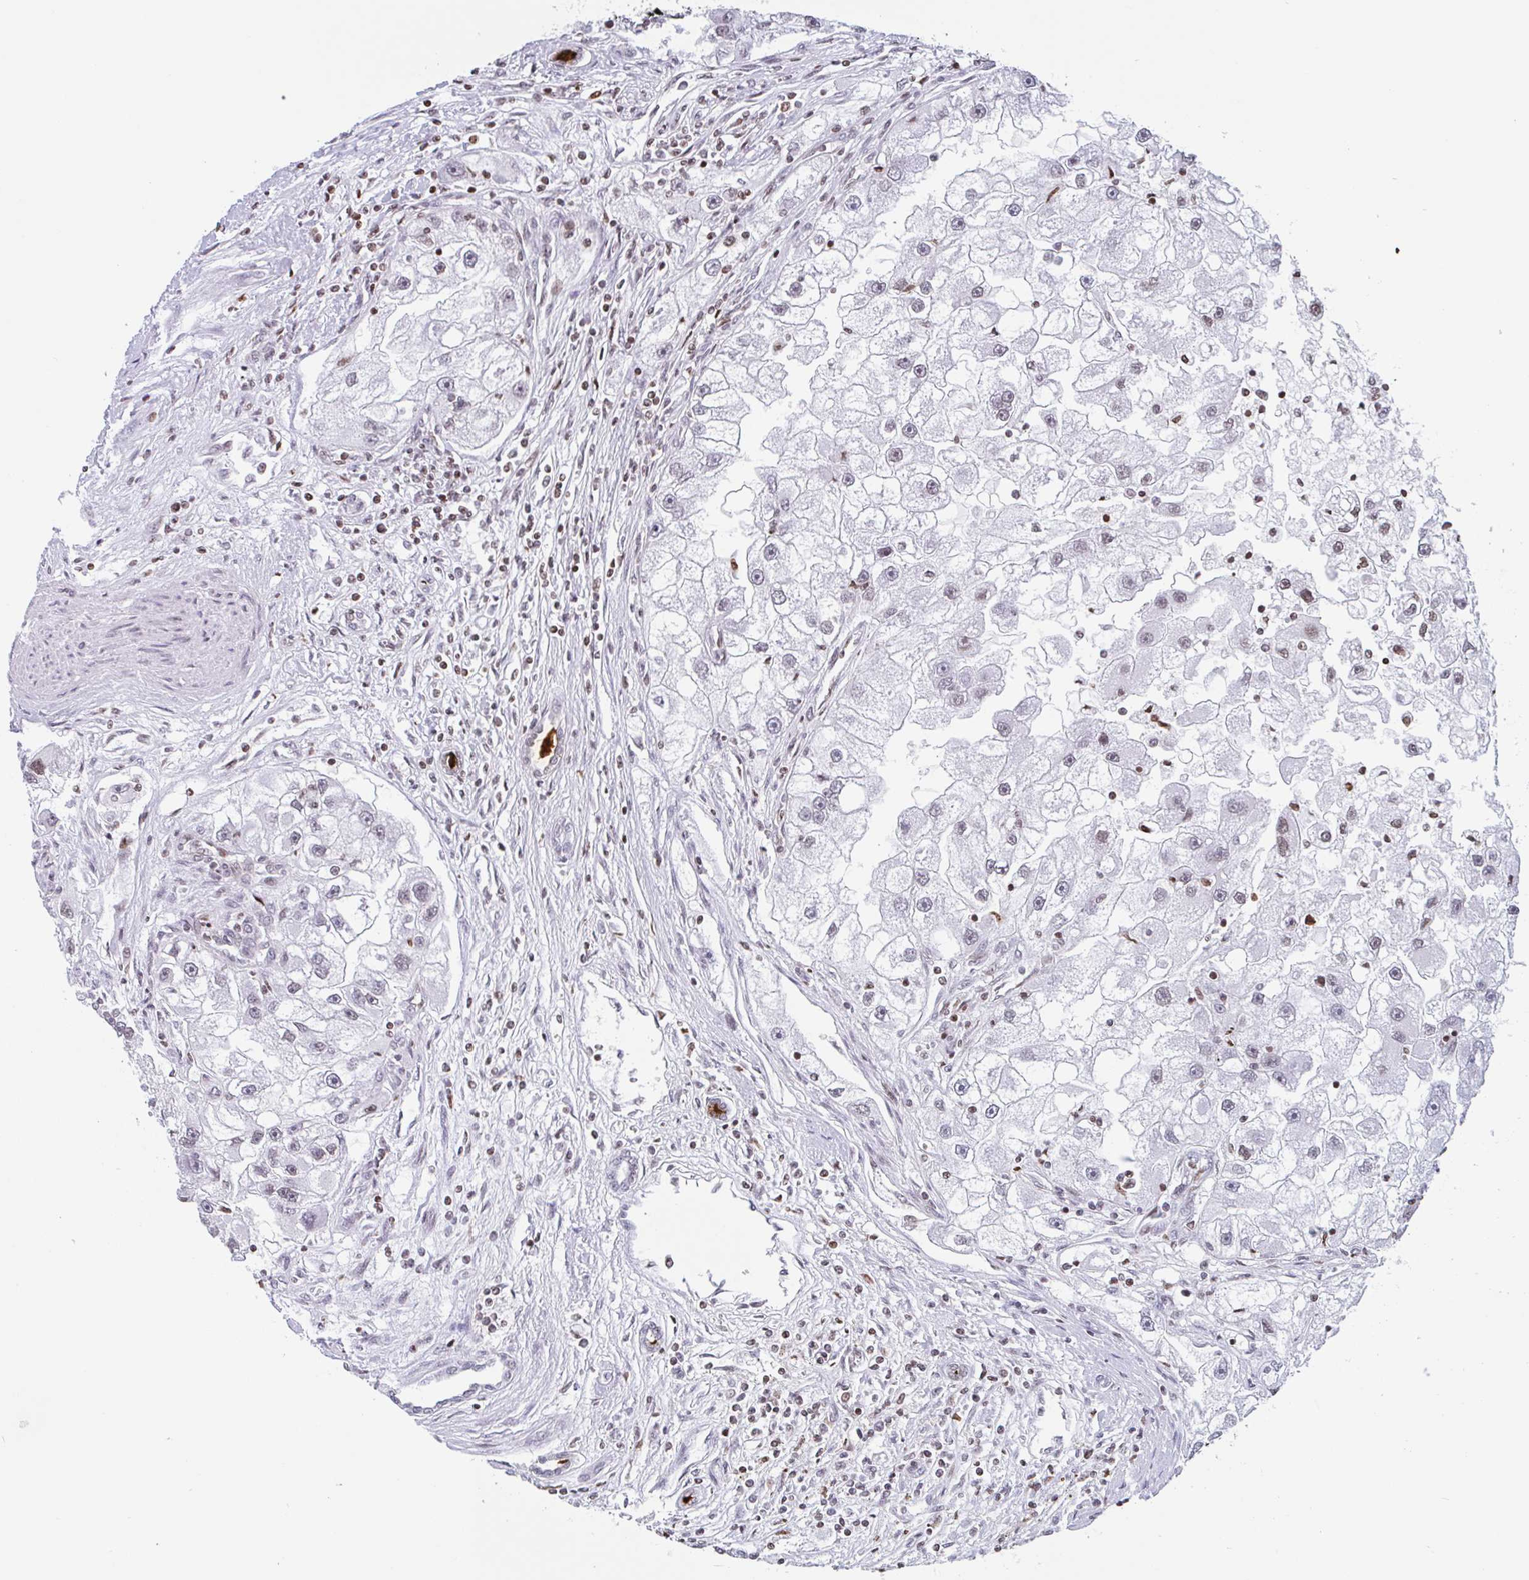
{"staining": {"intensity": "weak", "quantity": ">75%", "location": "nuclear"}, "tissue": "renal cancer", "cell_type": "Tumor cells", "image_type": "cancer", "snomed": [{"axis": "morphology", "description": "Adenocarcinoma, NOS"}, {"axis": "topography", "description": "Kidney"}], "caption": "Tumor cells display low levels of weak nuclear positivity in about >75% of cells in renal cancer.", "gene": "NOL6", "patient": {"sex": "male", "age": 63}}